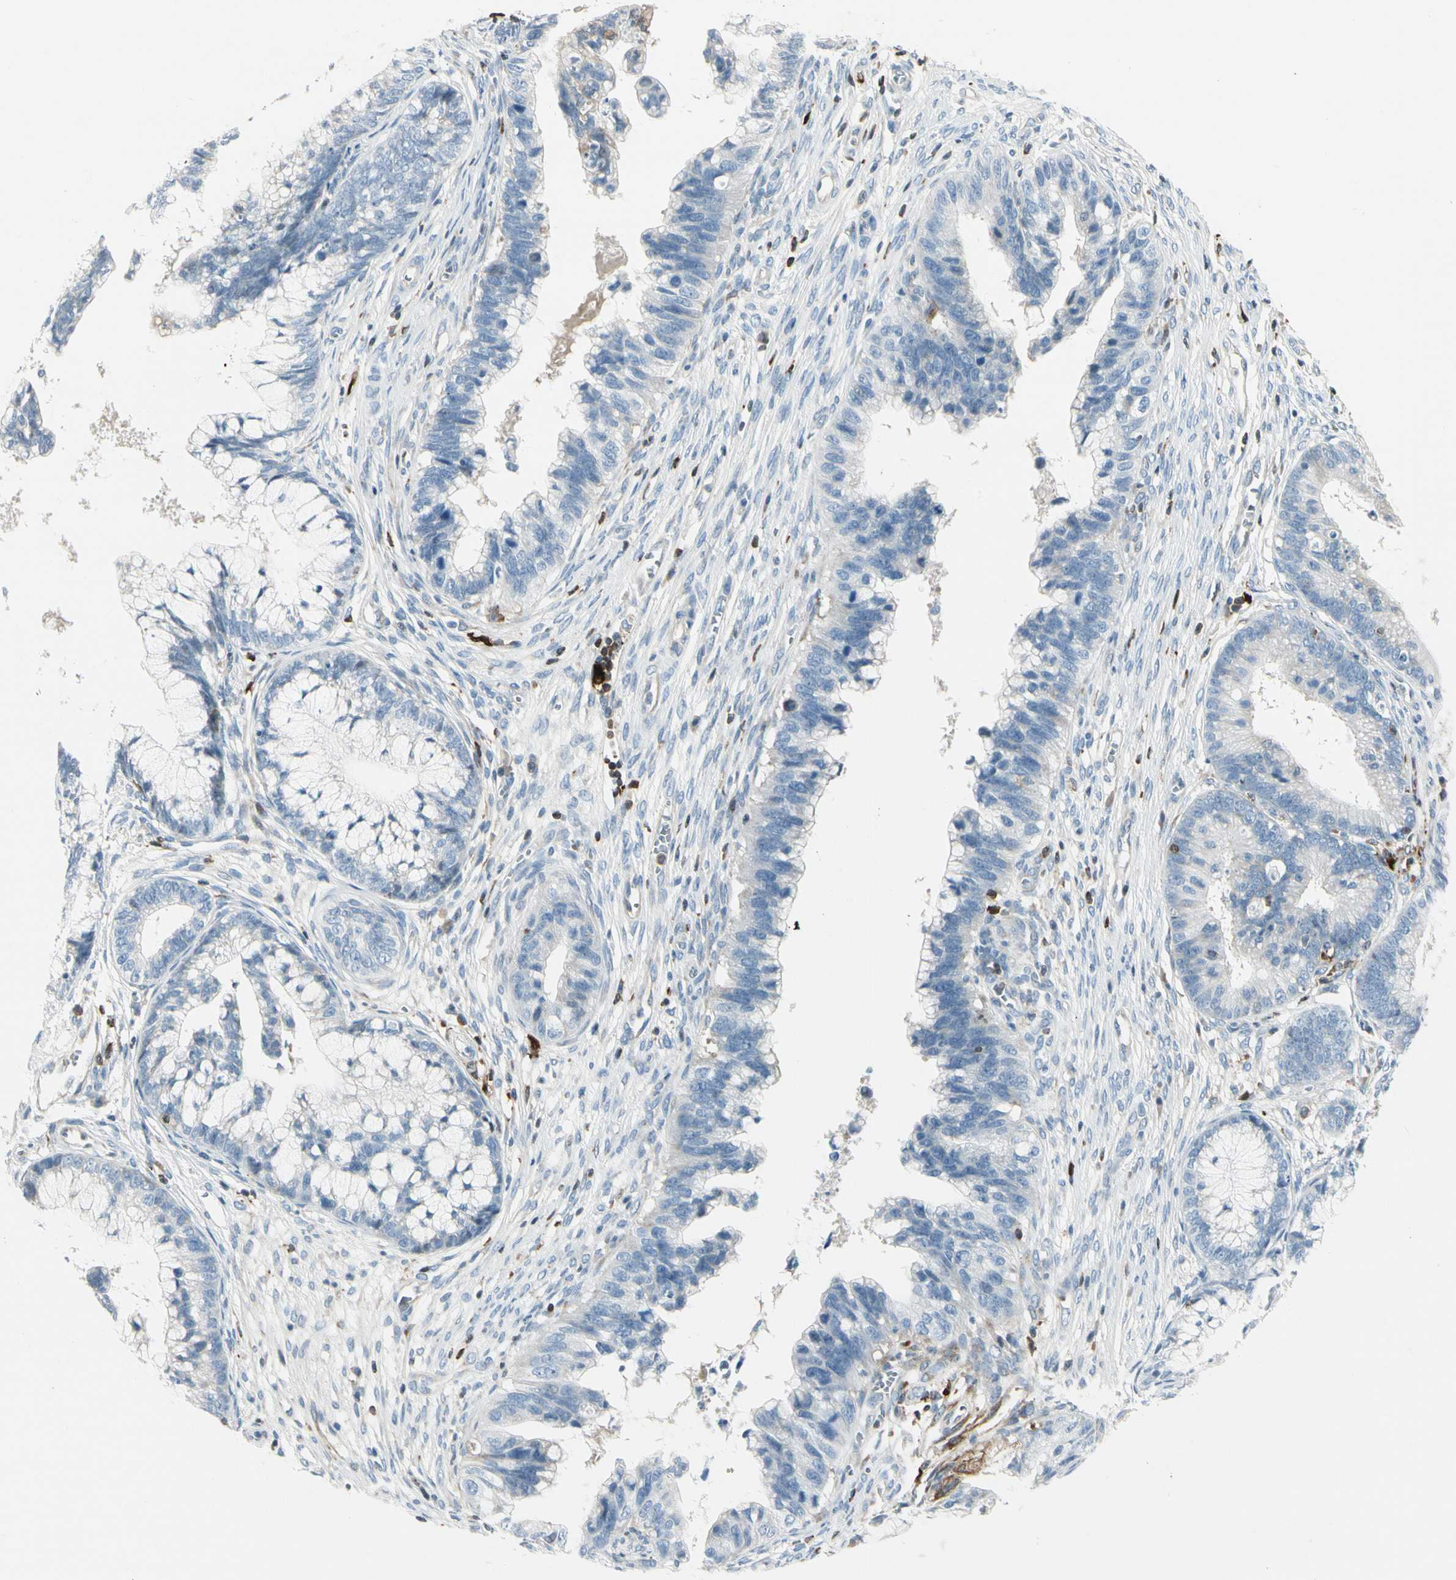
{"staining": {"intensity": "negative", "quantity": "none", "location": "none"}, "tissue": "cervical cancer", "cell_type": "Tumor cells", "image_type": "cancer", "snomed": [{"axis": "morphology", "description": "Adenocarcinoma, NOS"}, {"axis": "topography", "description": "Cervix"}], "caption": "This histopathology image is of adenocarcinoma (cervical) stained with IHC to label a protein in brown with the nuclei are counter-stained blue. There is no staining in tumor cells.", "gene": "TRAF1", "patient": {"sex": "female", "age": 44}}